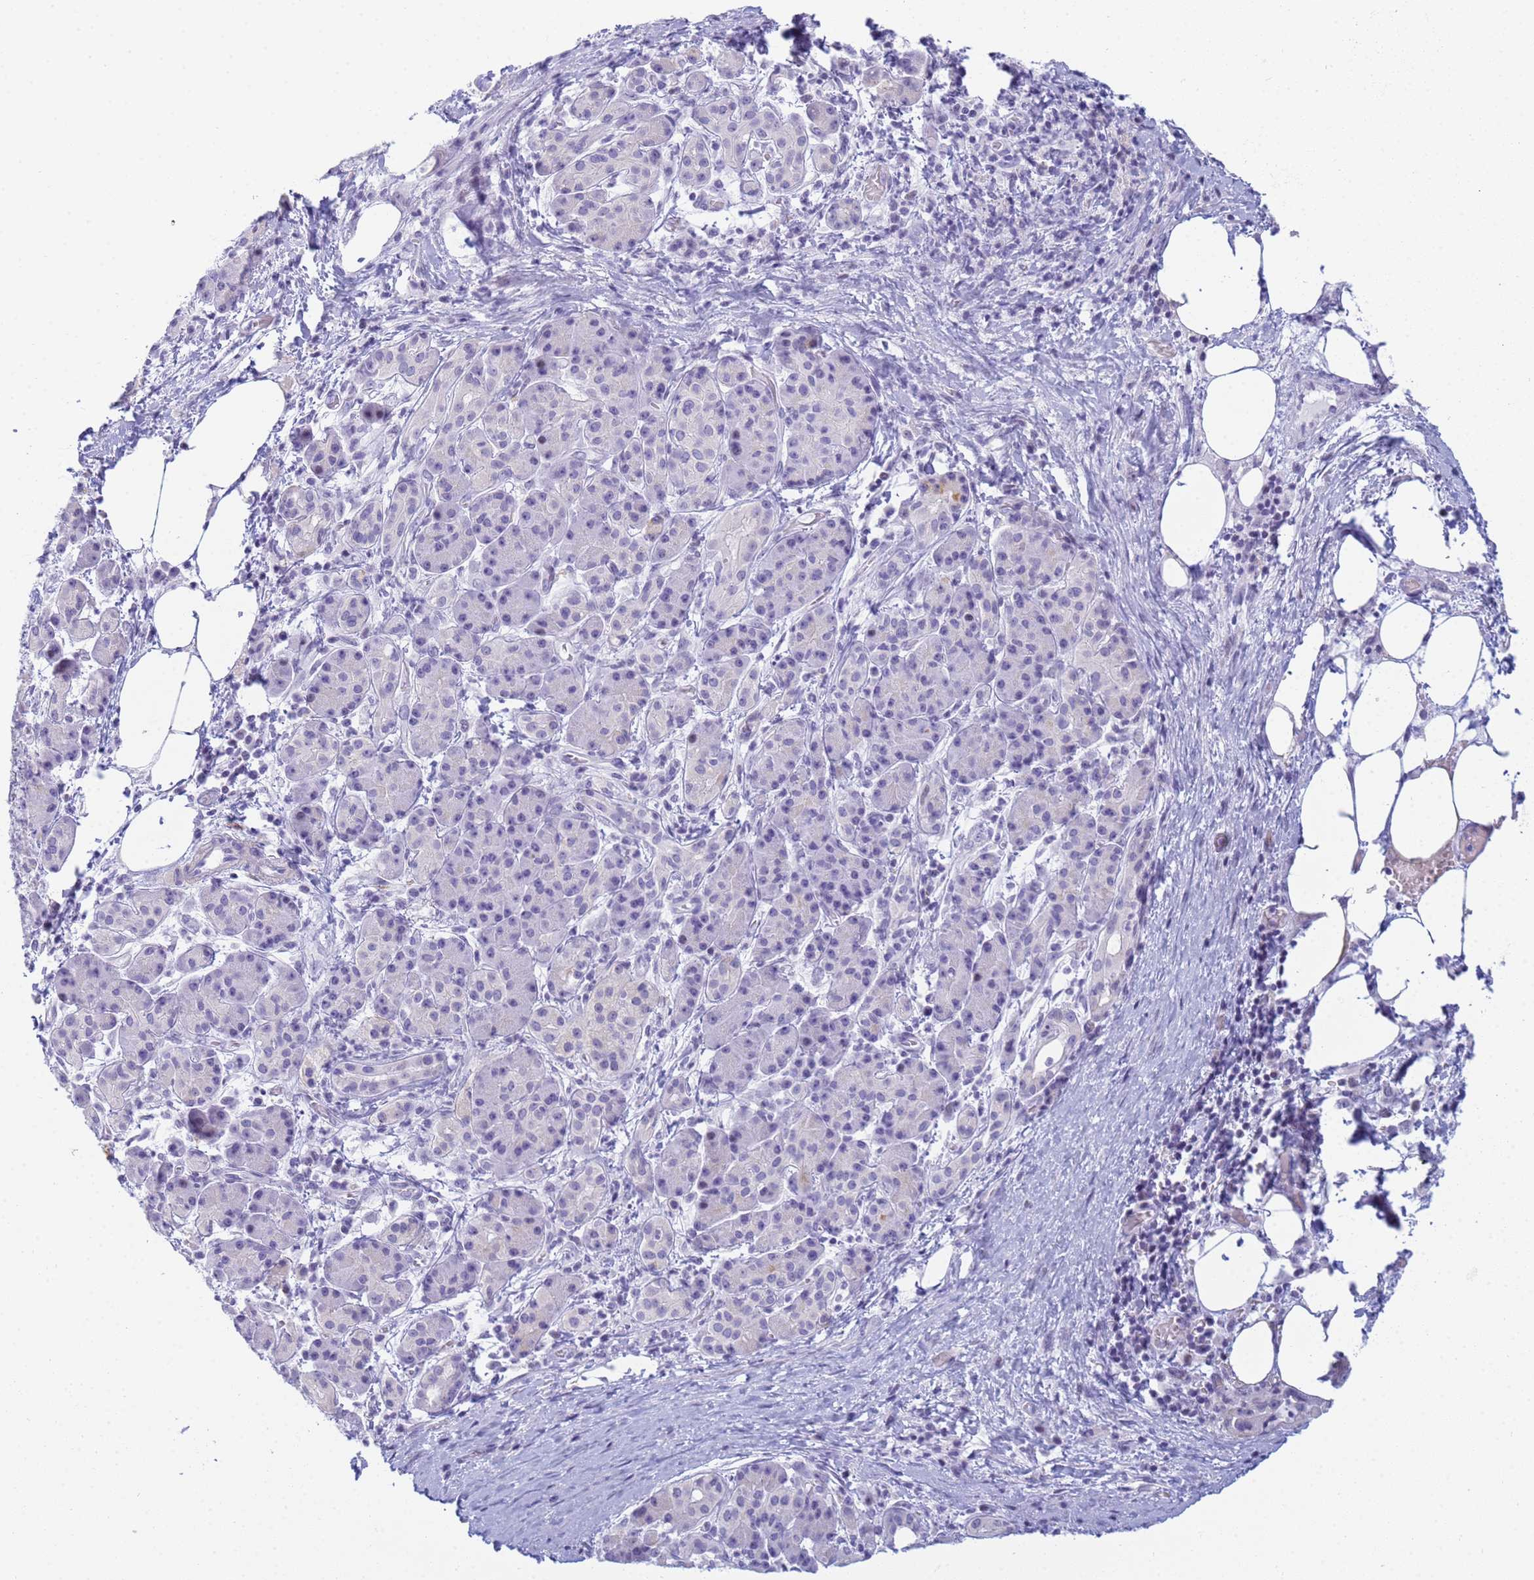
{"staining": {"intensity": "negative", "quantity": "none", "location": "none"}, "tissue": "pancreatic cancer", "cell_type": "Tumor cells", "image_type": "cancer", "snomed": [{"axis": "morphology", "description": "Adenocarcinoma, NOS"}, {"axis": "topography", "description": "Pancreas"}], "caption": "Image shows no significant protein staining in tumor cells of adenocarcinoma (pancreatic).", "gene": "SNX20", "patient": {"sex": "female", "age": 77}}